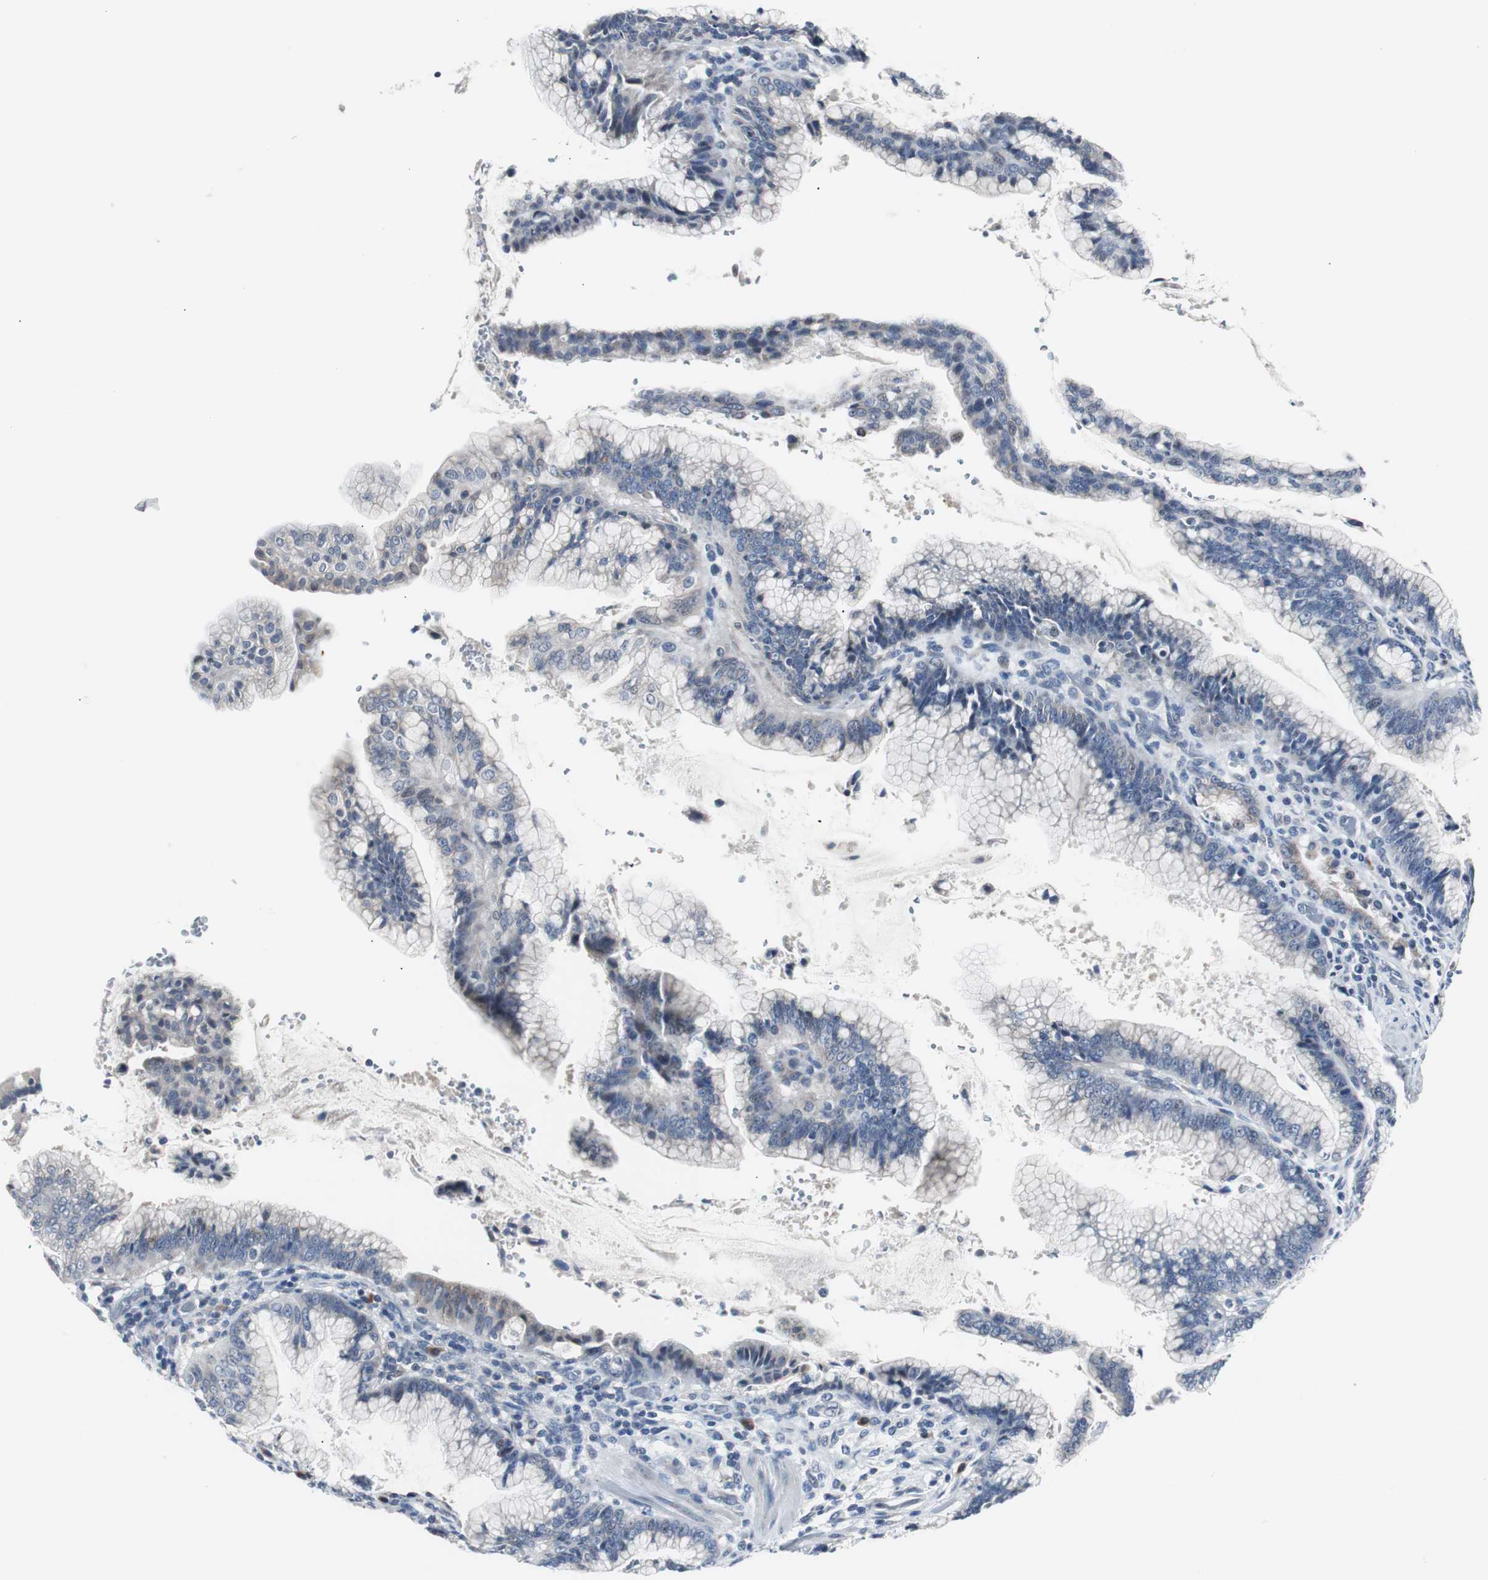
{"staining": {"intensity": "negative", "quantity": "none", "location": "none"}, "tissue": "pancreatic cancer", "cell_type": "Tumor cells", "image_type": "cancer", "snomed": [{"axis": "morphology", "description": "Adenocarcinoma, NOS"}, {"axis": "topography", "description": "Pancreas"}], "caption": "Photomicrograph shows no protein staining in tumor cells of pancreatic adenocarcinoma tissue. Brightfield microscopy of immunohistochemistry stained with DAB (3,3'-diaminobenzidine) (brown) and hematoxylin (blue), captured at high magnification.", "gene": "SOX30", "patient": {"sex": "female", "age": 64}}